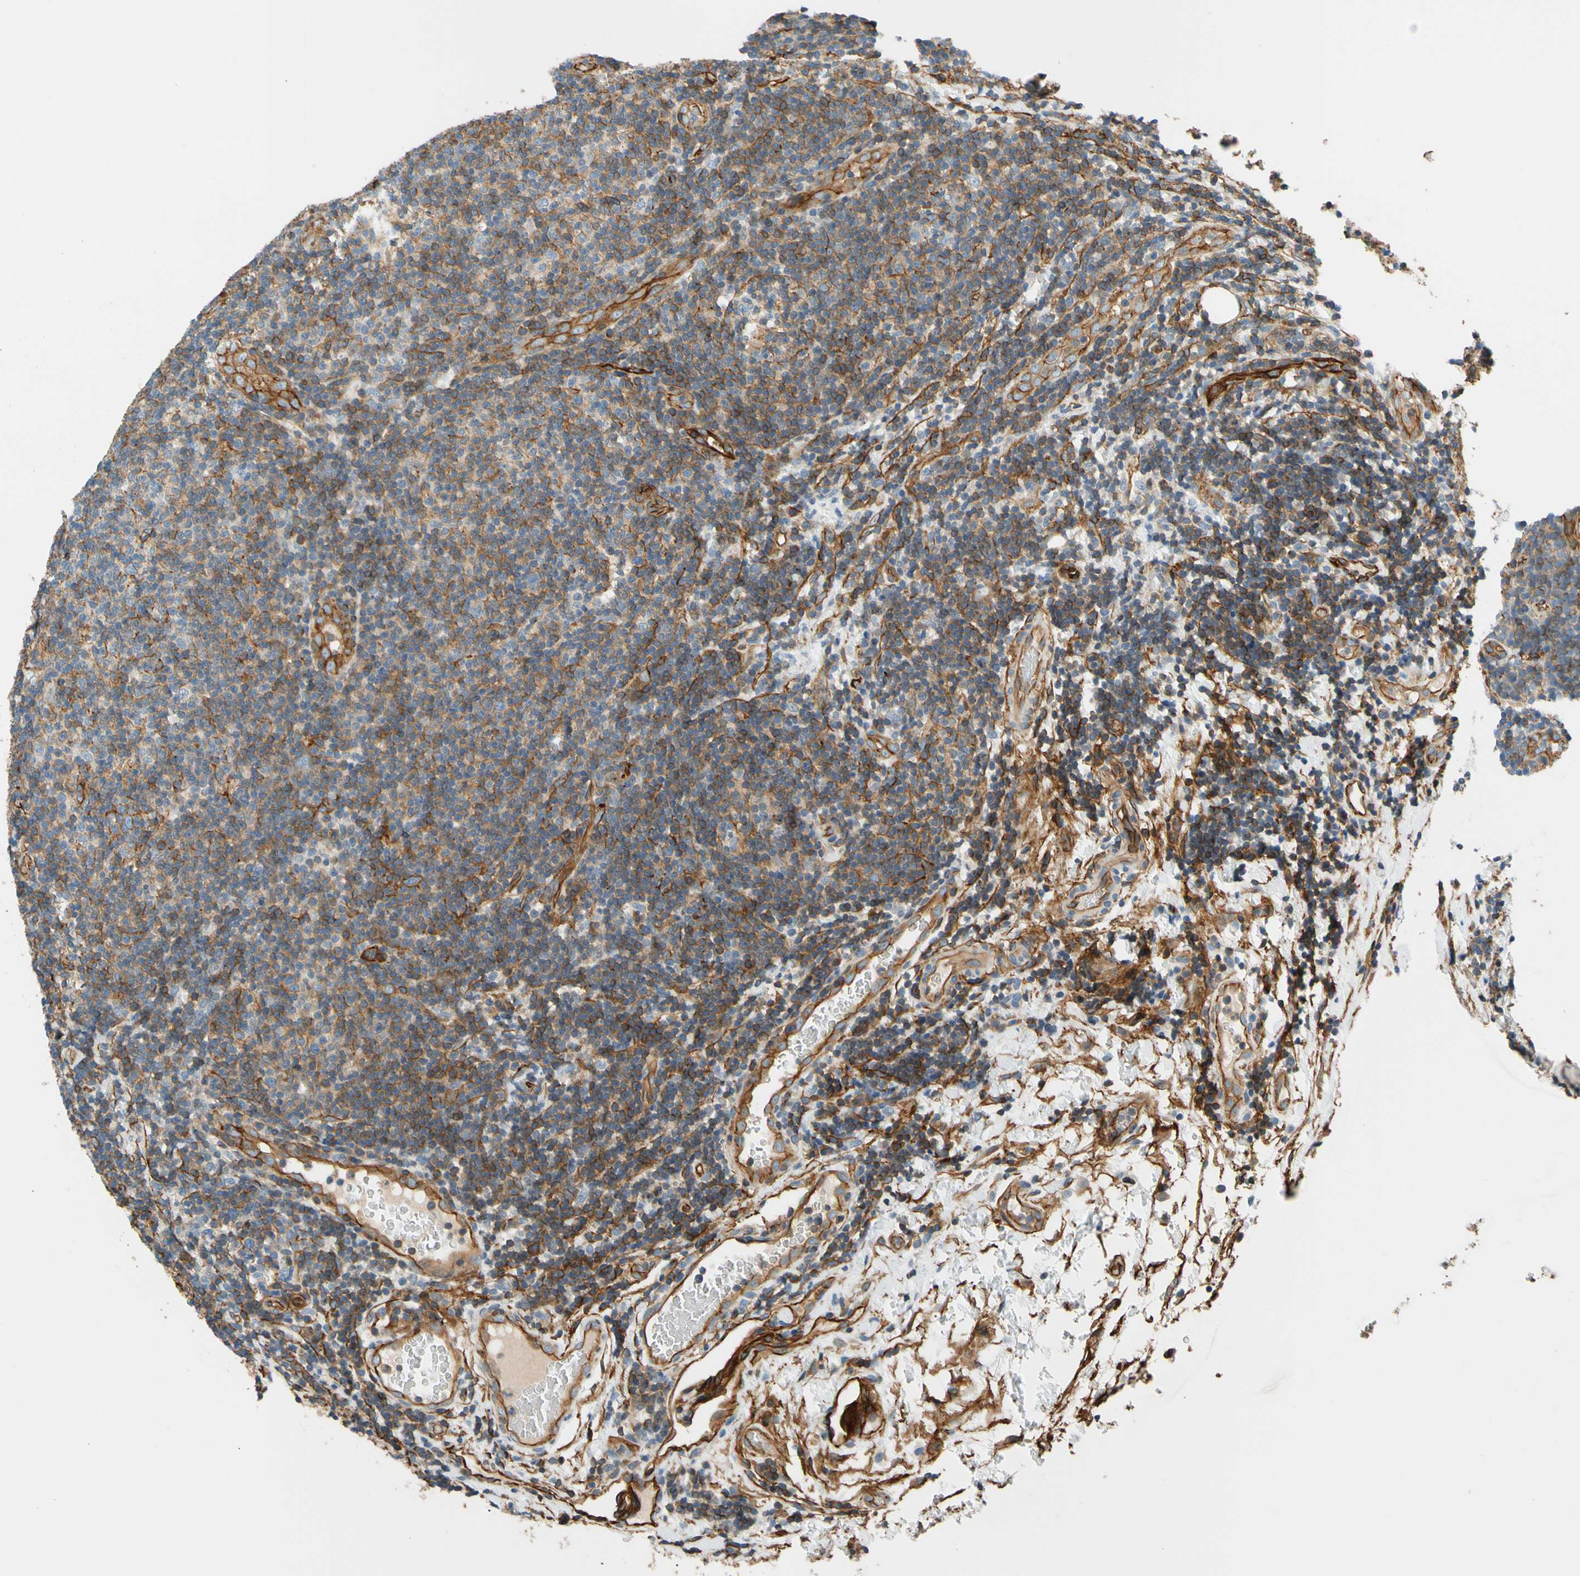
{"staining": {"intensity": "weak", "quantity": ">75%", "location": "cytoplasmic/membranous"}, "tissue": "lymphoma", "cell_type": "Tumor cells", "image_type": "cancer", "snomed": [{"axis": "morphology", "description": "Malignant lymphoma, non-Hodgkin's type, Low grade"}, {"axis": "topography", "description": "Lymph node"}], "caption": "A brown stain highlights weak cytoplasmic/membranous staining of a protein in human malignant lymphoma, non-Hodgkin's type (low-grade) tumor cells. The protein of interest is shown in brown color, while the nuclei are stained blue.", "gene": "SPTAN1", "patient": {"sex": "male", "age": 83}}